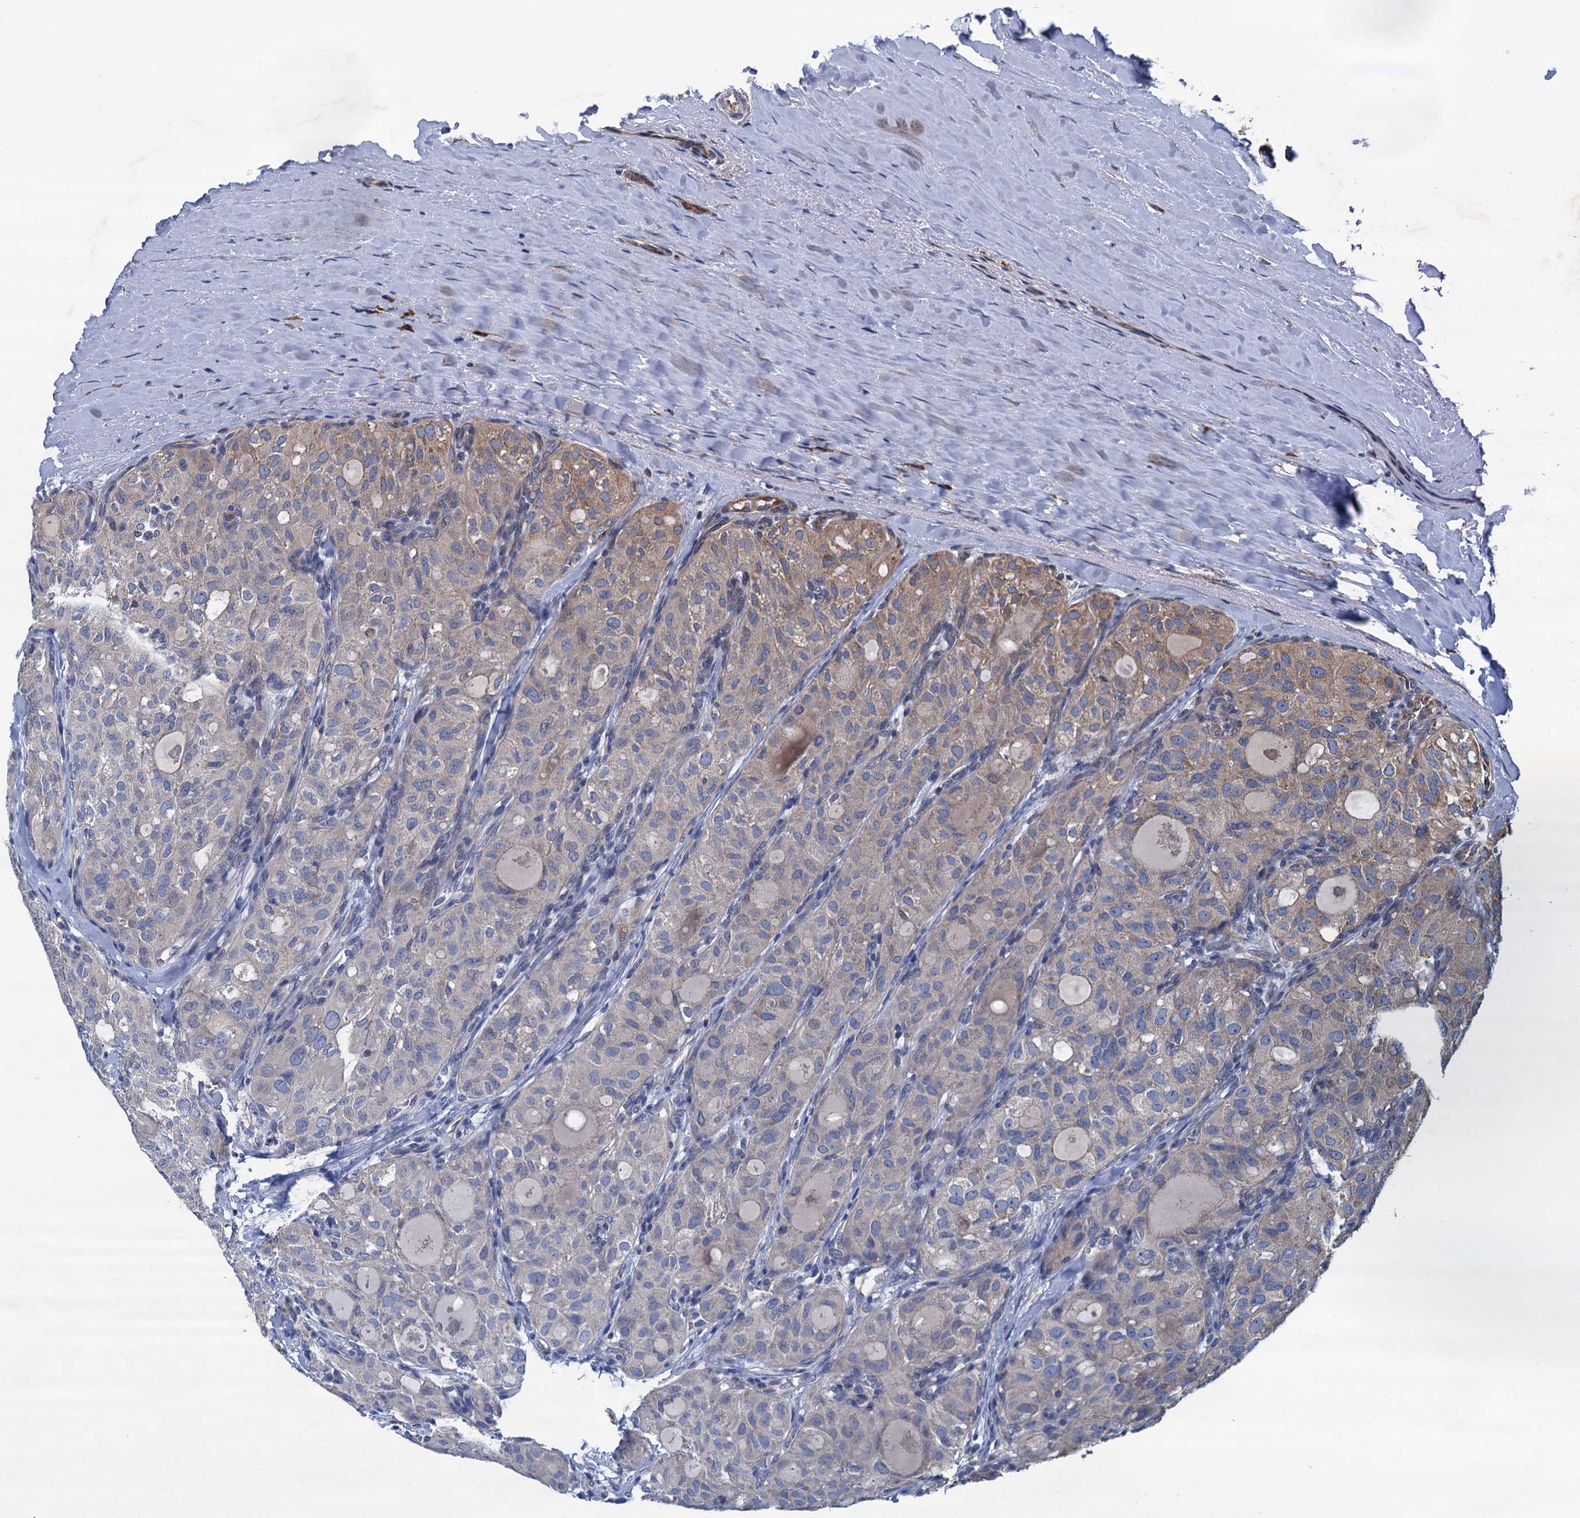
{"staining": {"intensity": "moderate", "quantity": "<25%", "location": "cytoplasmic/membranous"}, "tissue": "thyroid cancer", "cell_type": "Tumor cells", "image_type": "cancer", "snomed": [{"axis": "morphology", "description": "Follicular adenoma carcinoma, NOS"}, {"axis": "topography", "description": "Thyroid gland"}], "caption": "A brown stain highlights moderate cytoplasmic/membranous staining of a protein in human follicular adenoma carcinoma (thyroid) tumor cells.", "gene": "LINS1", "patient": {"sex": "male", "age": 75}}